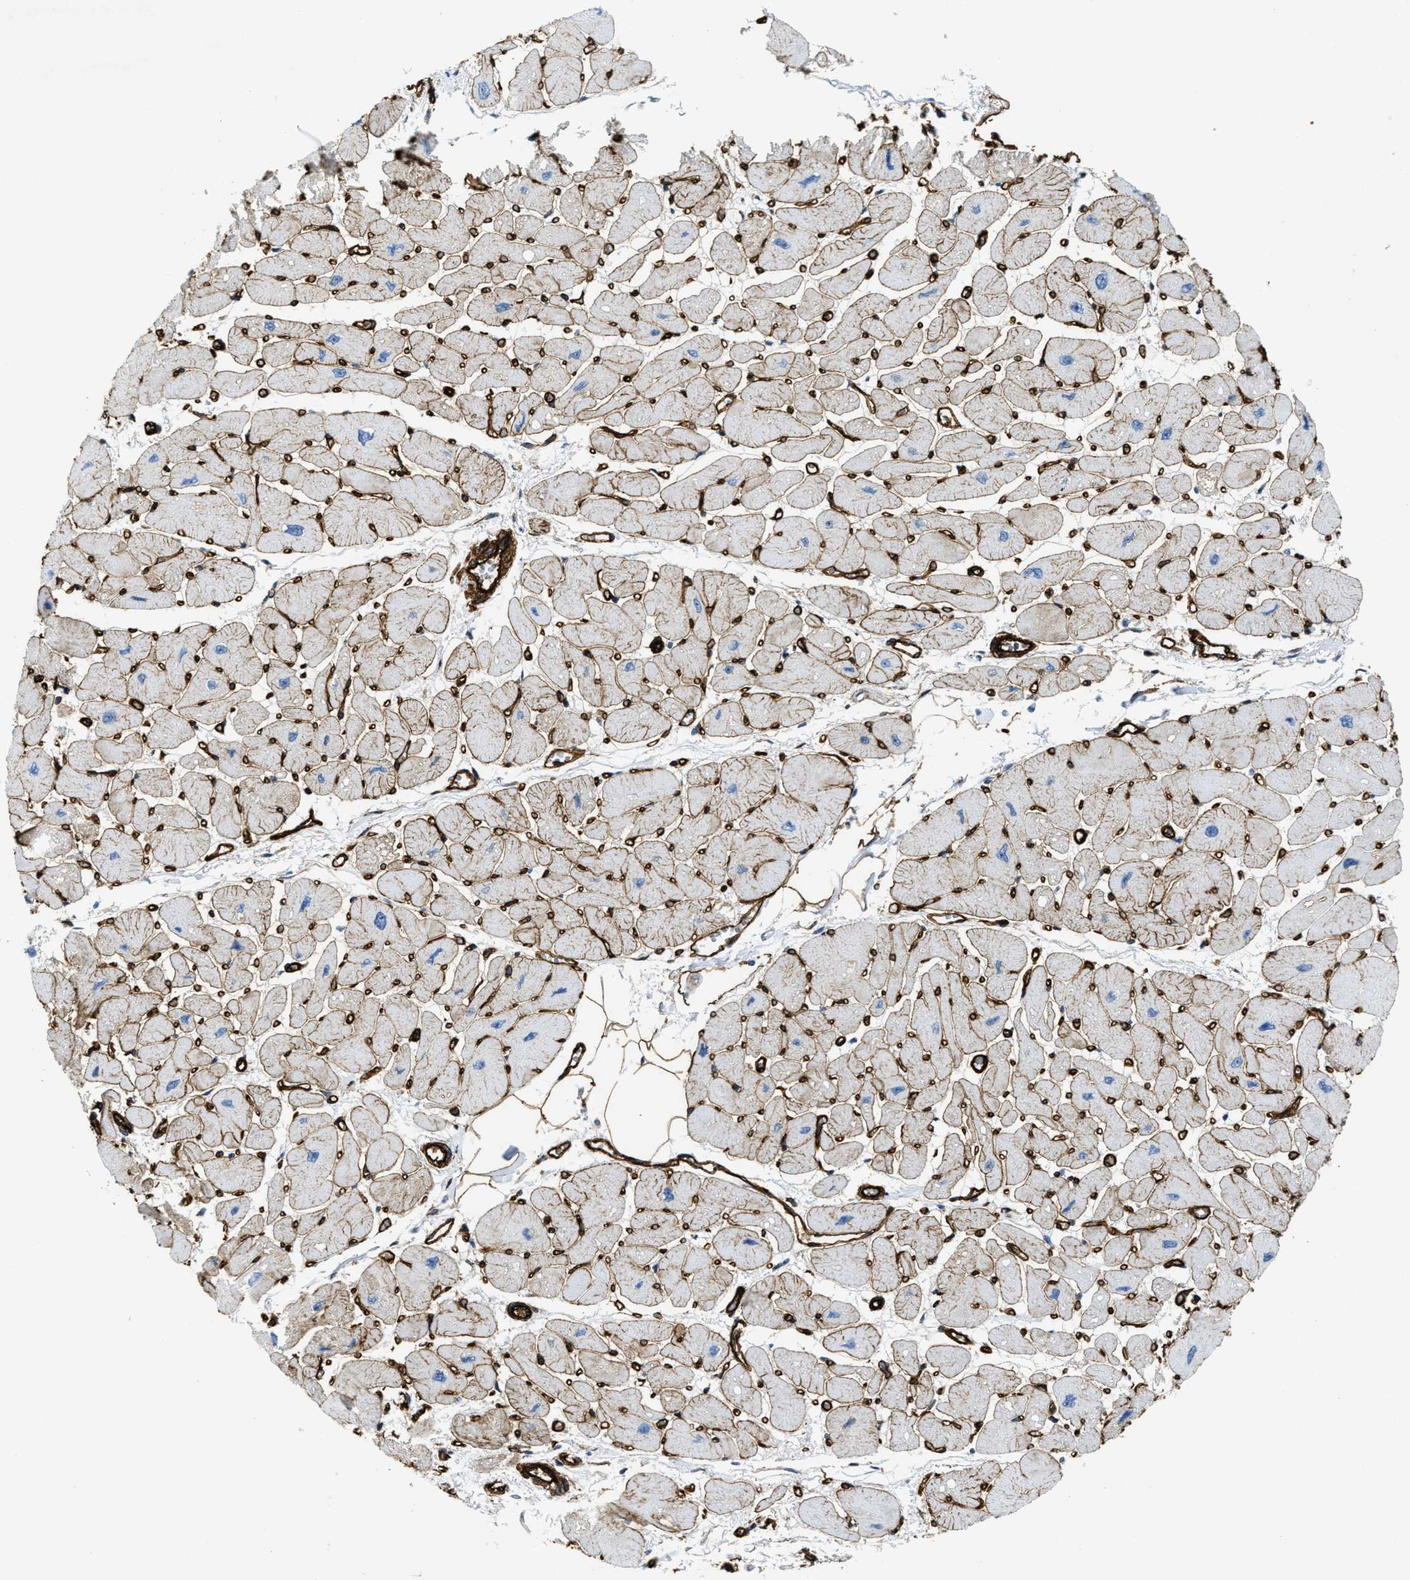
{"staining": {"intensity": "moderate", "quantity": ">75%", "location": "cytoplasmic/membranous"}, "tissue": "heart muscle", "cell_type": "Cardiomyocytes", "image_type": "normal", "snomed": [{"axis": "morphology", "description": "Normal tissue, NOS"}, {"axis": "topography", "description": "Heart"}], "caption": "High-magnification brightfield microscopy of benign heart muscle stained with DAB (brown) and counterstained with hematoxylin (blue). cardiomyocytes exhibit moderate cytoplasmic/membranous positivity is appreciated in approximately>75% of cells.", "gene": "NAB1", "patient": {"sex": "female", "age": 54}}